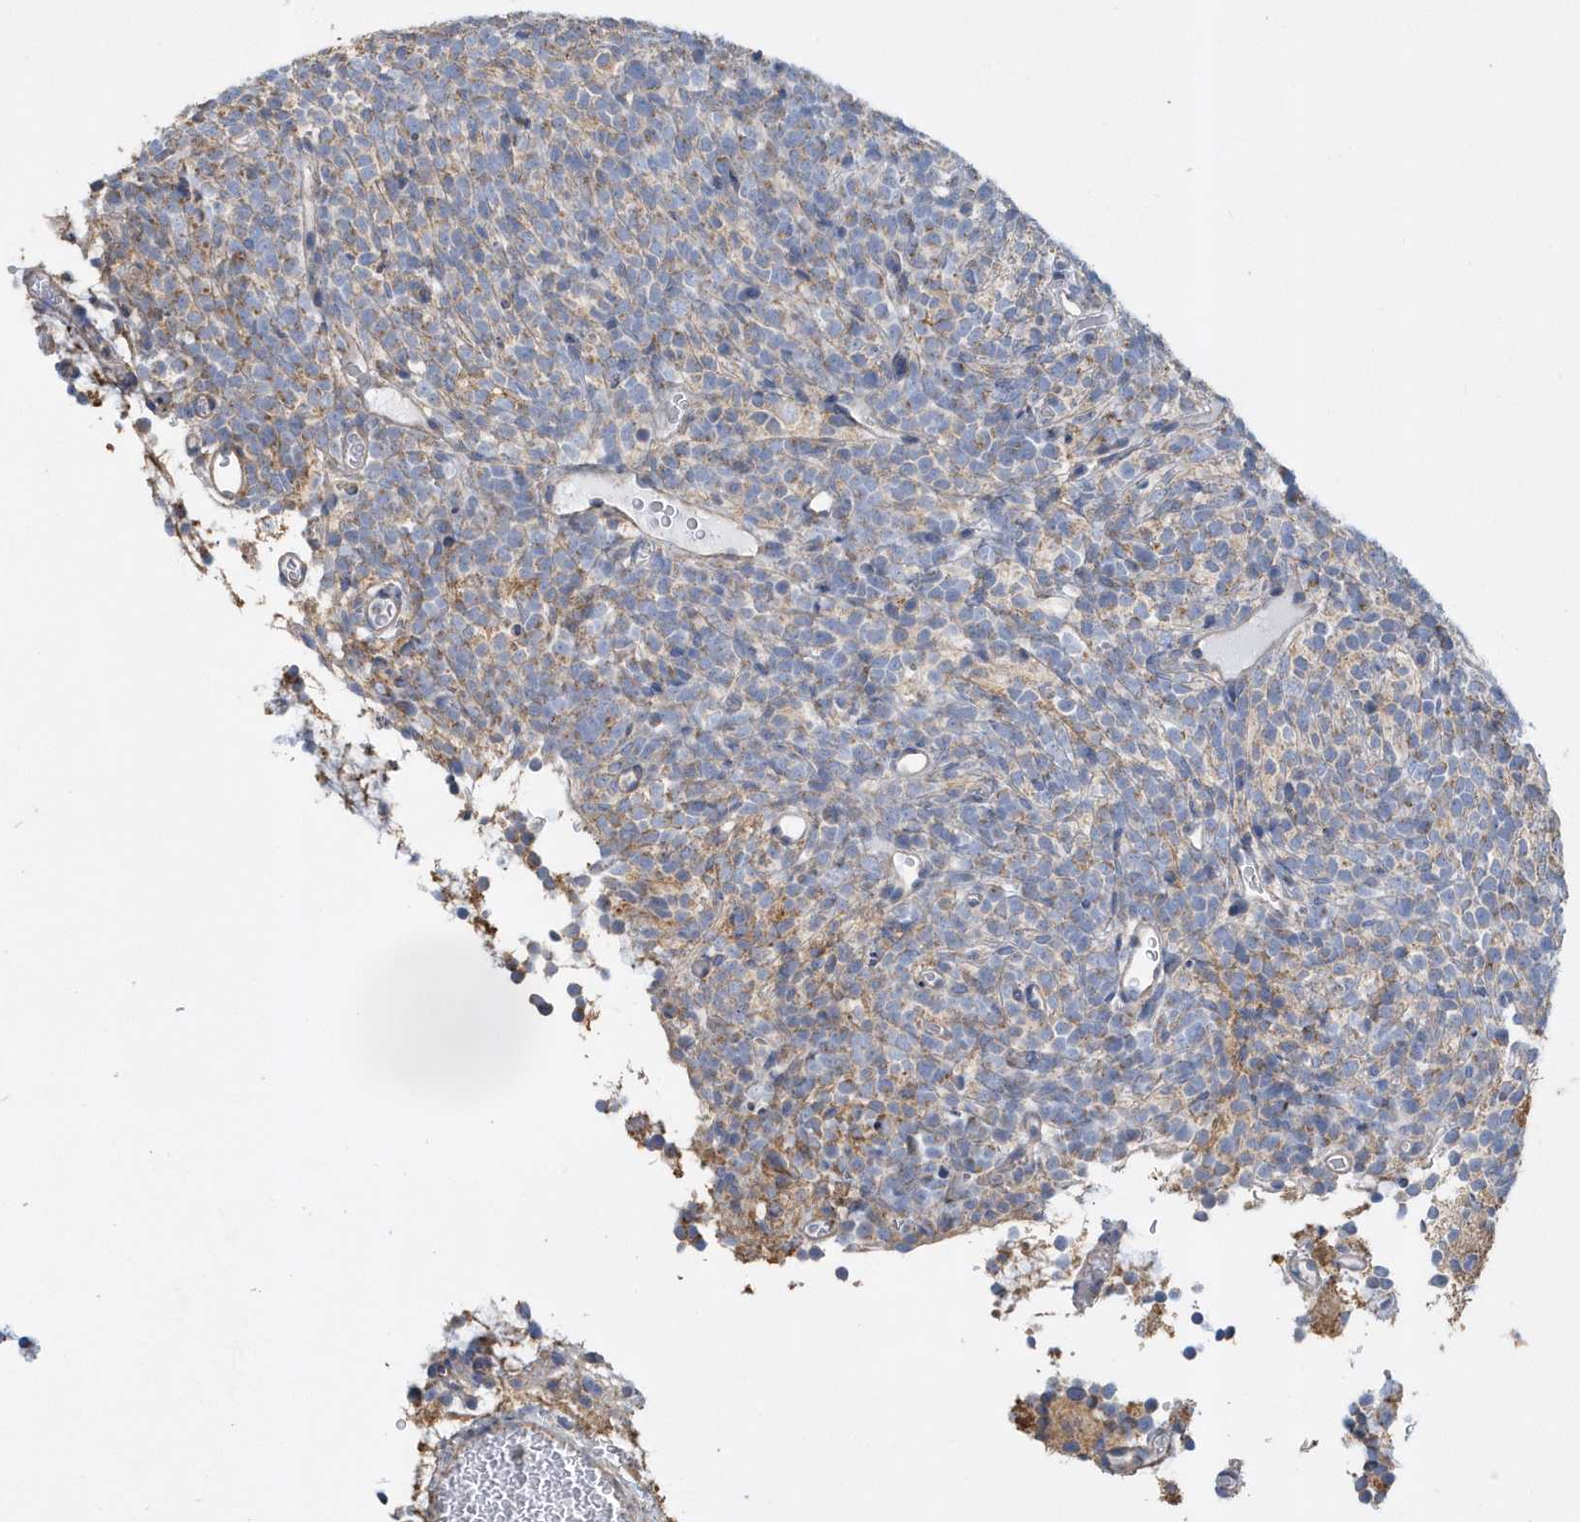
{"staining": {"intensity": "negative", "quantity": "none", "location": "none"}, "tissue": "glioma", "cell_type": "Tumor cells", "image_type": "cancer", "snomed": [{"axis": "morphology", "description": "Glioma, malignant, Low grade"}, {"axis": "topography", "description": "Brain"}], "caption": "Immunohistochemistry micrograph of low-grade glioma (malignant) stained for a protein (brown), which displays no positivity in tumor cells.", "gene": "TRAIP", "patient": {"sex": "female", "age": 1}}